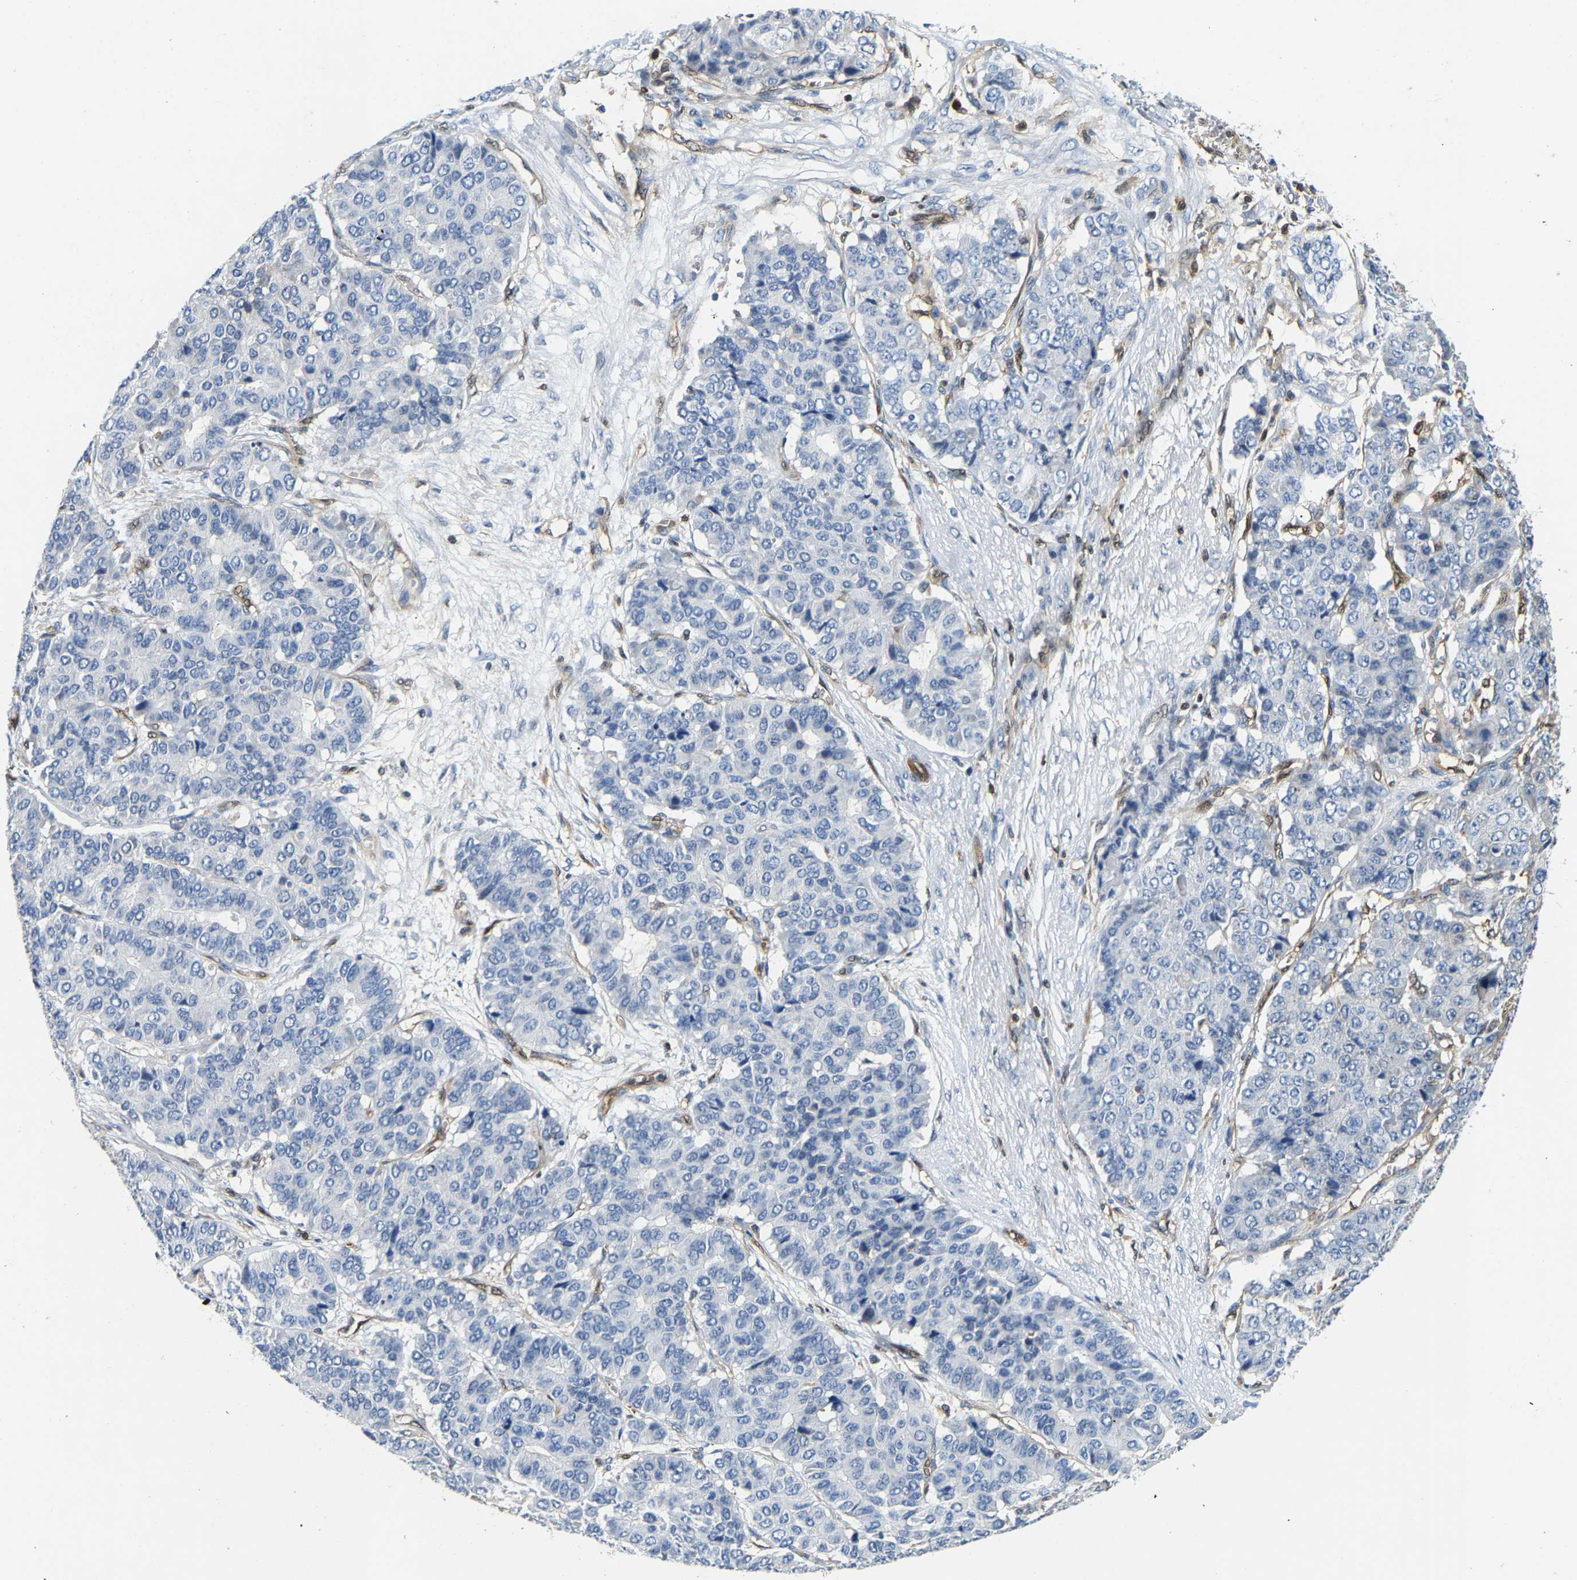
{"staining": {"intensity": "negative", "quantity": "none", "location": "none"}, "tissue": "pancreatic cancer", "cell_type": "Tumor cells", "image_type": "cancer", "snomed": [{"axis": "morphology", "description": "Adenocarcinoma, NOS"}, {"axis": "topography", "description": "Pancreas"}], "caption": "IHC of pancreatic cancer (adenocarcinoma) demonstrates no positivity in tumor cells.", "gene": "GIMAP7", "patient": {"sex": "male", "age": 50}}